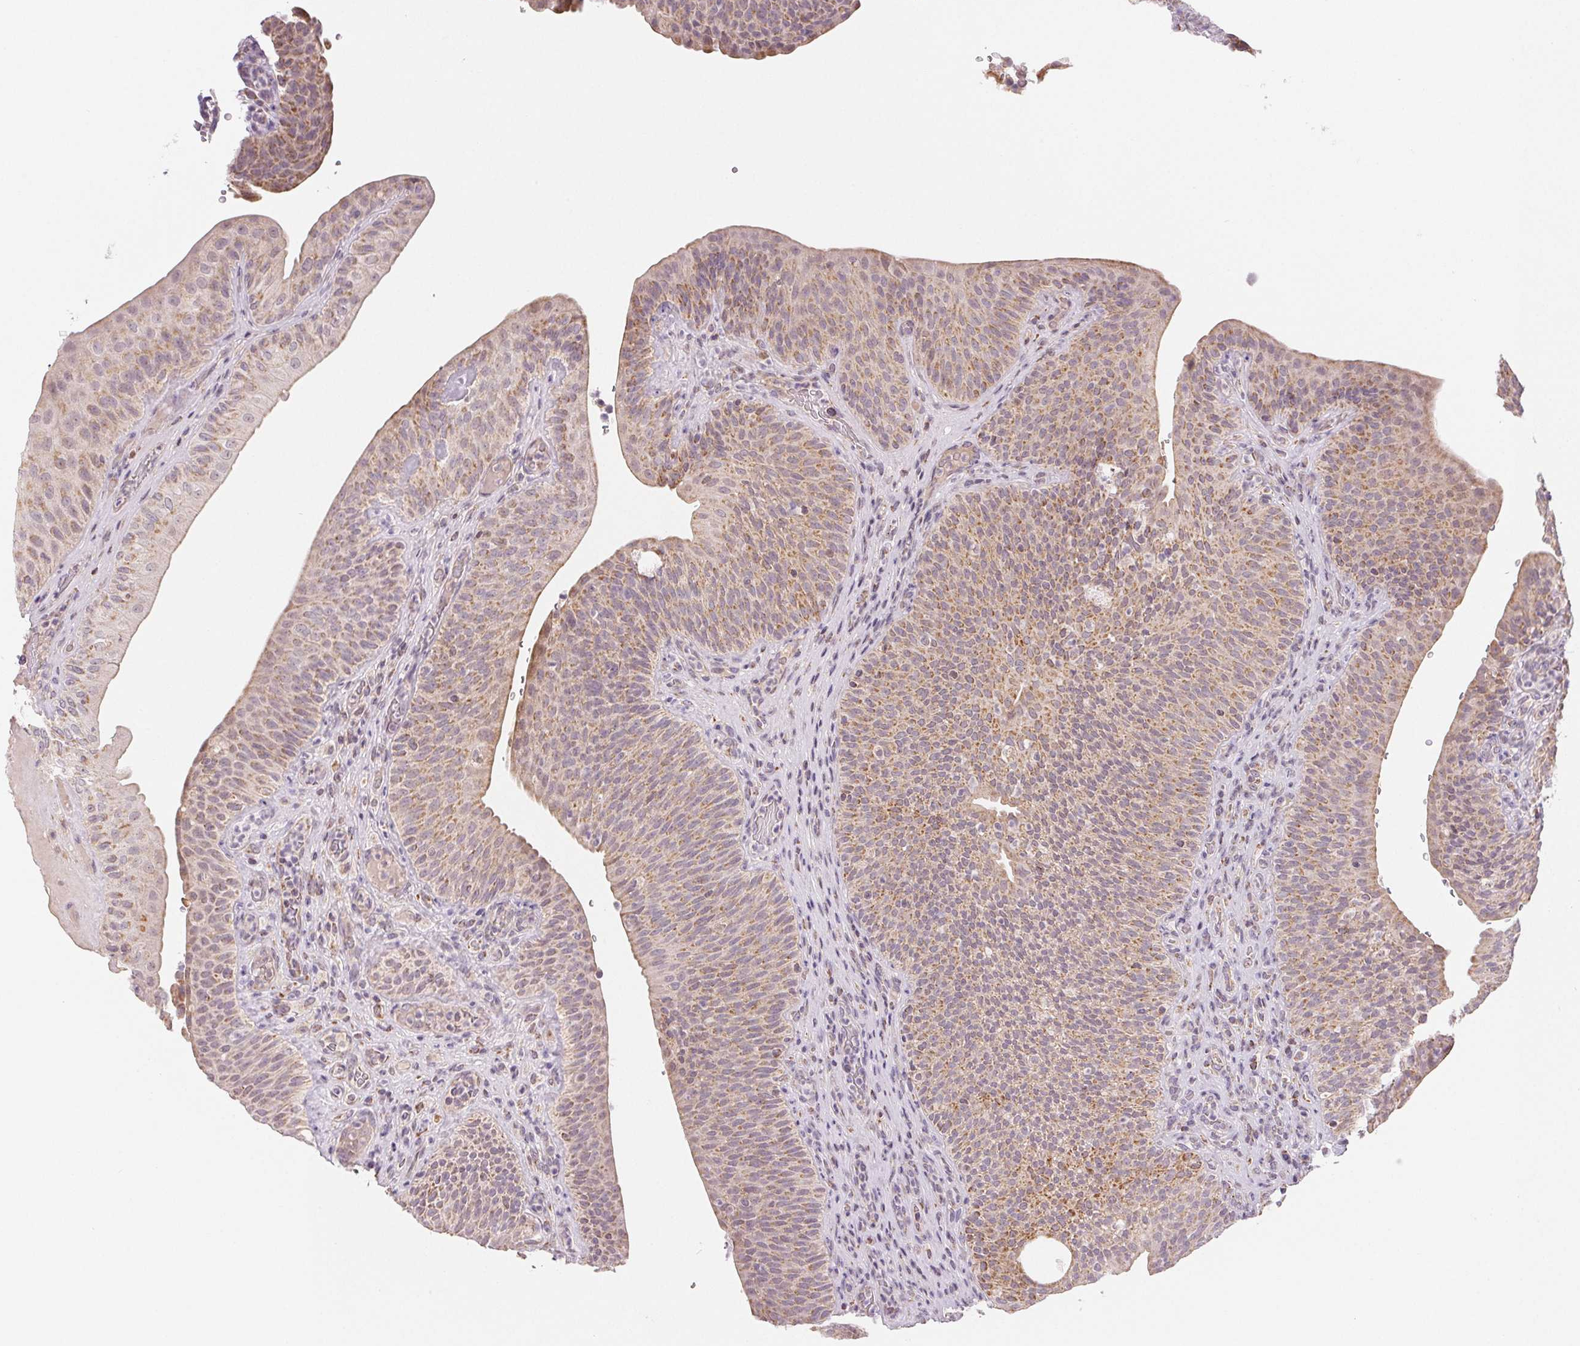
{"staining": {"intensity": "moderate", "quantity": "25%-75%", "location": "cytoplasmic/membranous"}, "tissue": "urinary bladder", "cell_type": "Urothelial cells", "image_type": "normal", "snomed": [{"axis": "morphology", "description": "Normal tissue, NOS"}, {"axis": "topography", "description": "Urinary bladder"}, {"axis": "topography", "description": "Peripheral nerve tissue"}], "caption": "Immunohistochemistry (IHC) of normal human urinary bladder displays medium levels of moderate cytoplasmic/membranous positivity in about 25%-75% of urothelial cells.", "gene": "HINT2", "patient": {"sex": "male", "age": 66}}